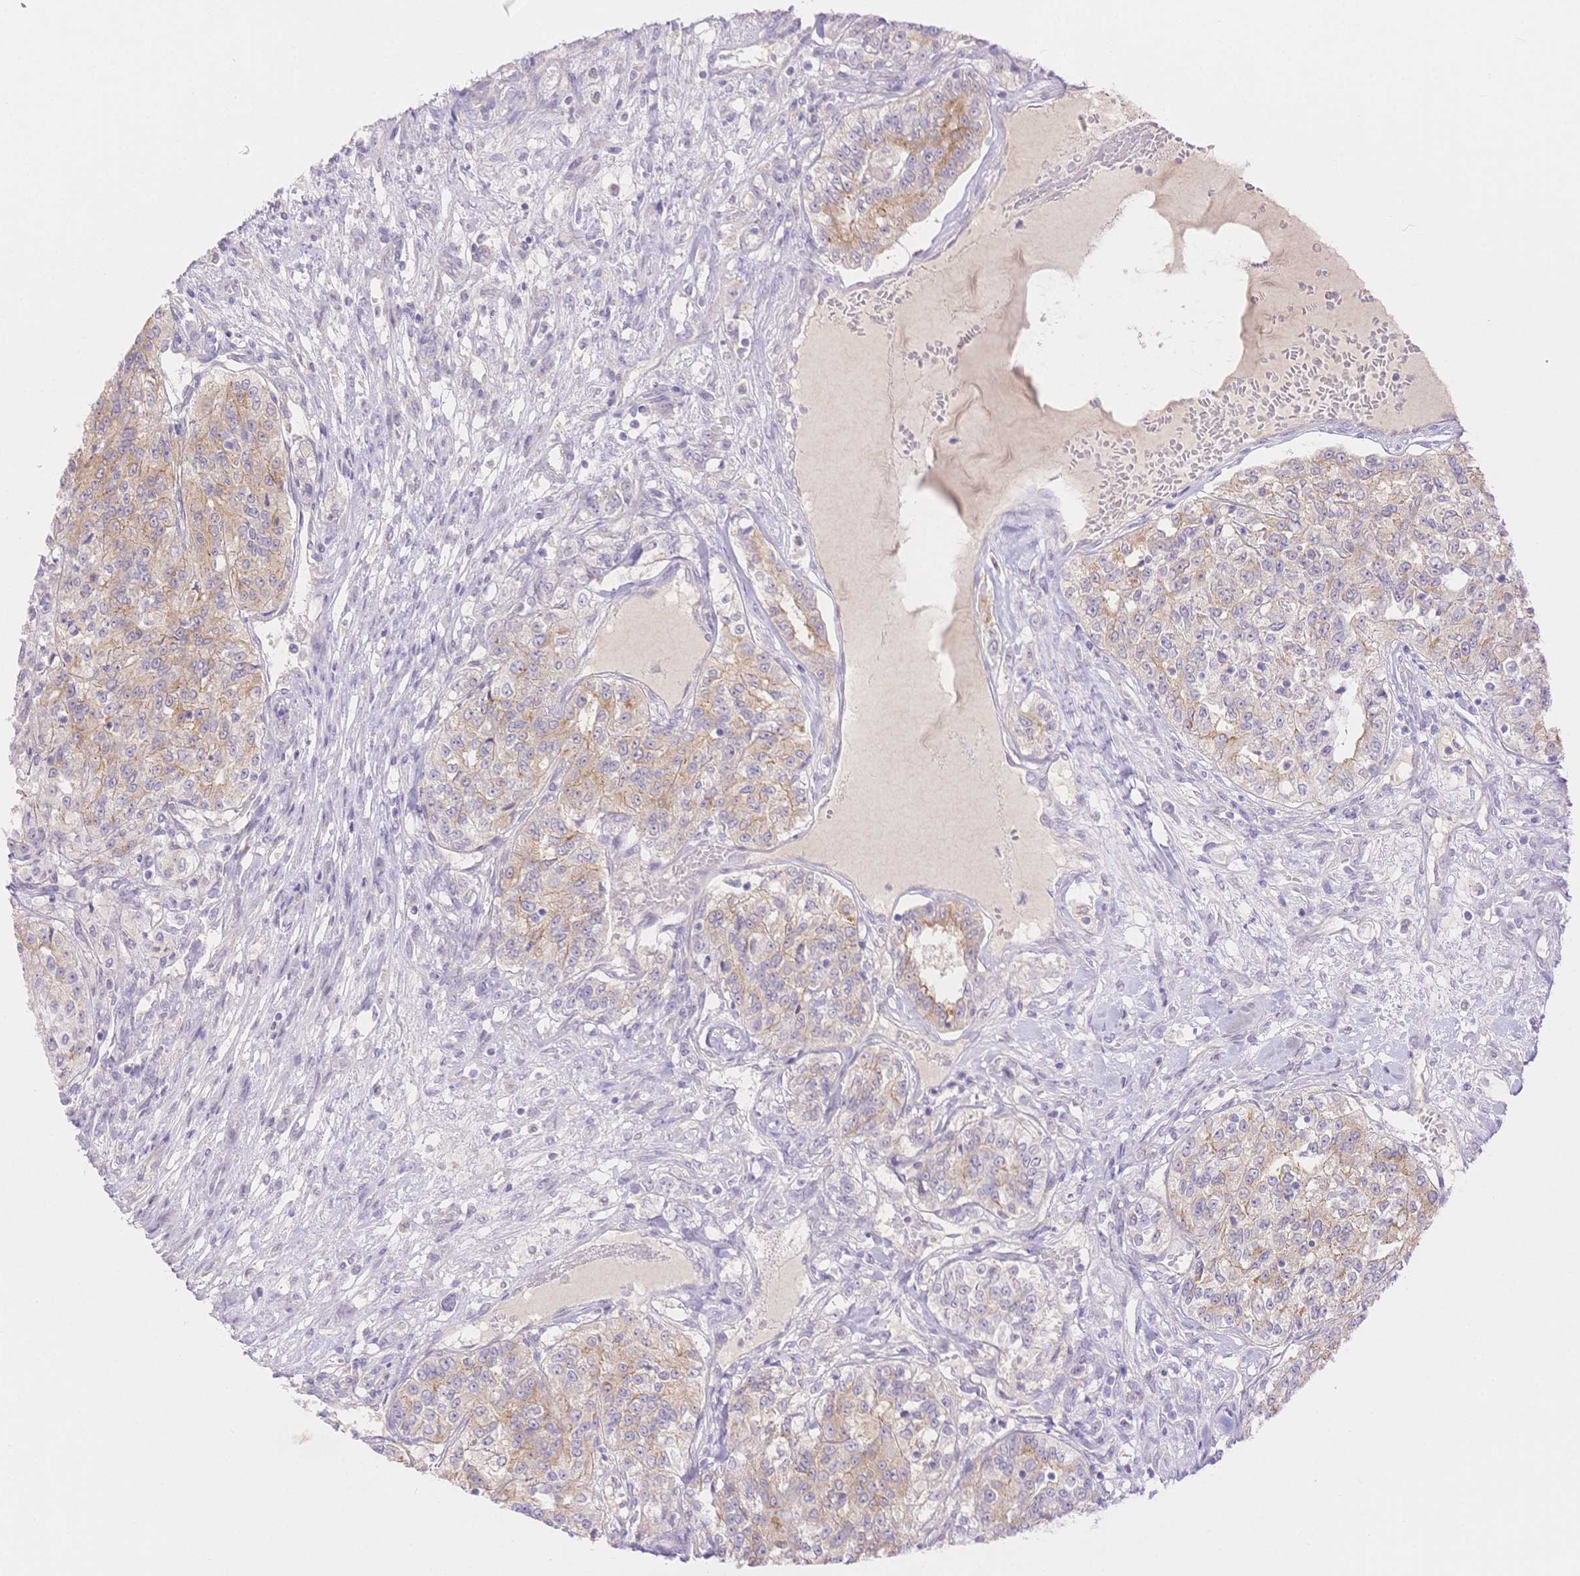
{"staining": {"intensity": "weak", "quantity": "25%-75%", "location": "cytoplasmic/membranous"}, "tissue": "renal cancer", "cell_type": "Tumor cells", "image_type": "cancer", "snomed": [{"axis": "morphology", "description": "Adenocarcinoma, NOS"}, {"axis": "topography", "description": "Kidney"}], "caption": "IHC (DAB (3,3'-diaminobenzidine)) staining of human renal cancer demonstrates weak cytoplasmic/membranous protein positivity in about 25%-75% of tumor cells. (IHC, brightfield microscopy, high magnification).", "gene": "WDR54", "patient": {"sex": "female", "age": 63}}